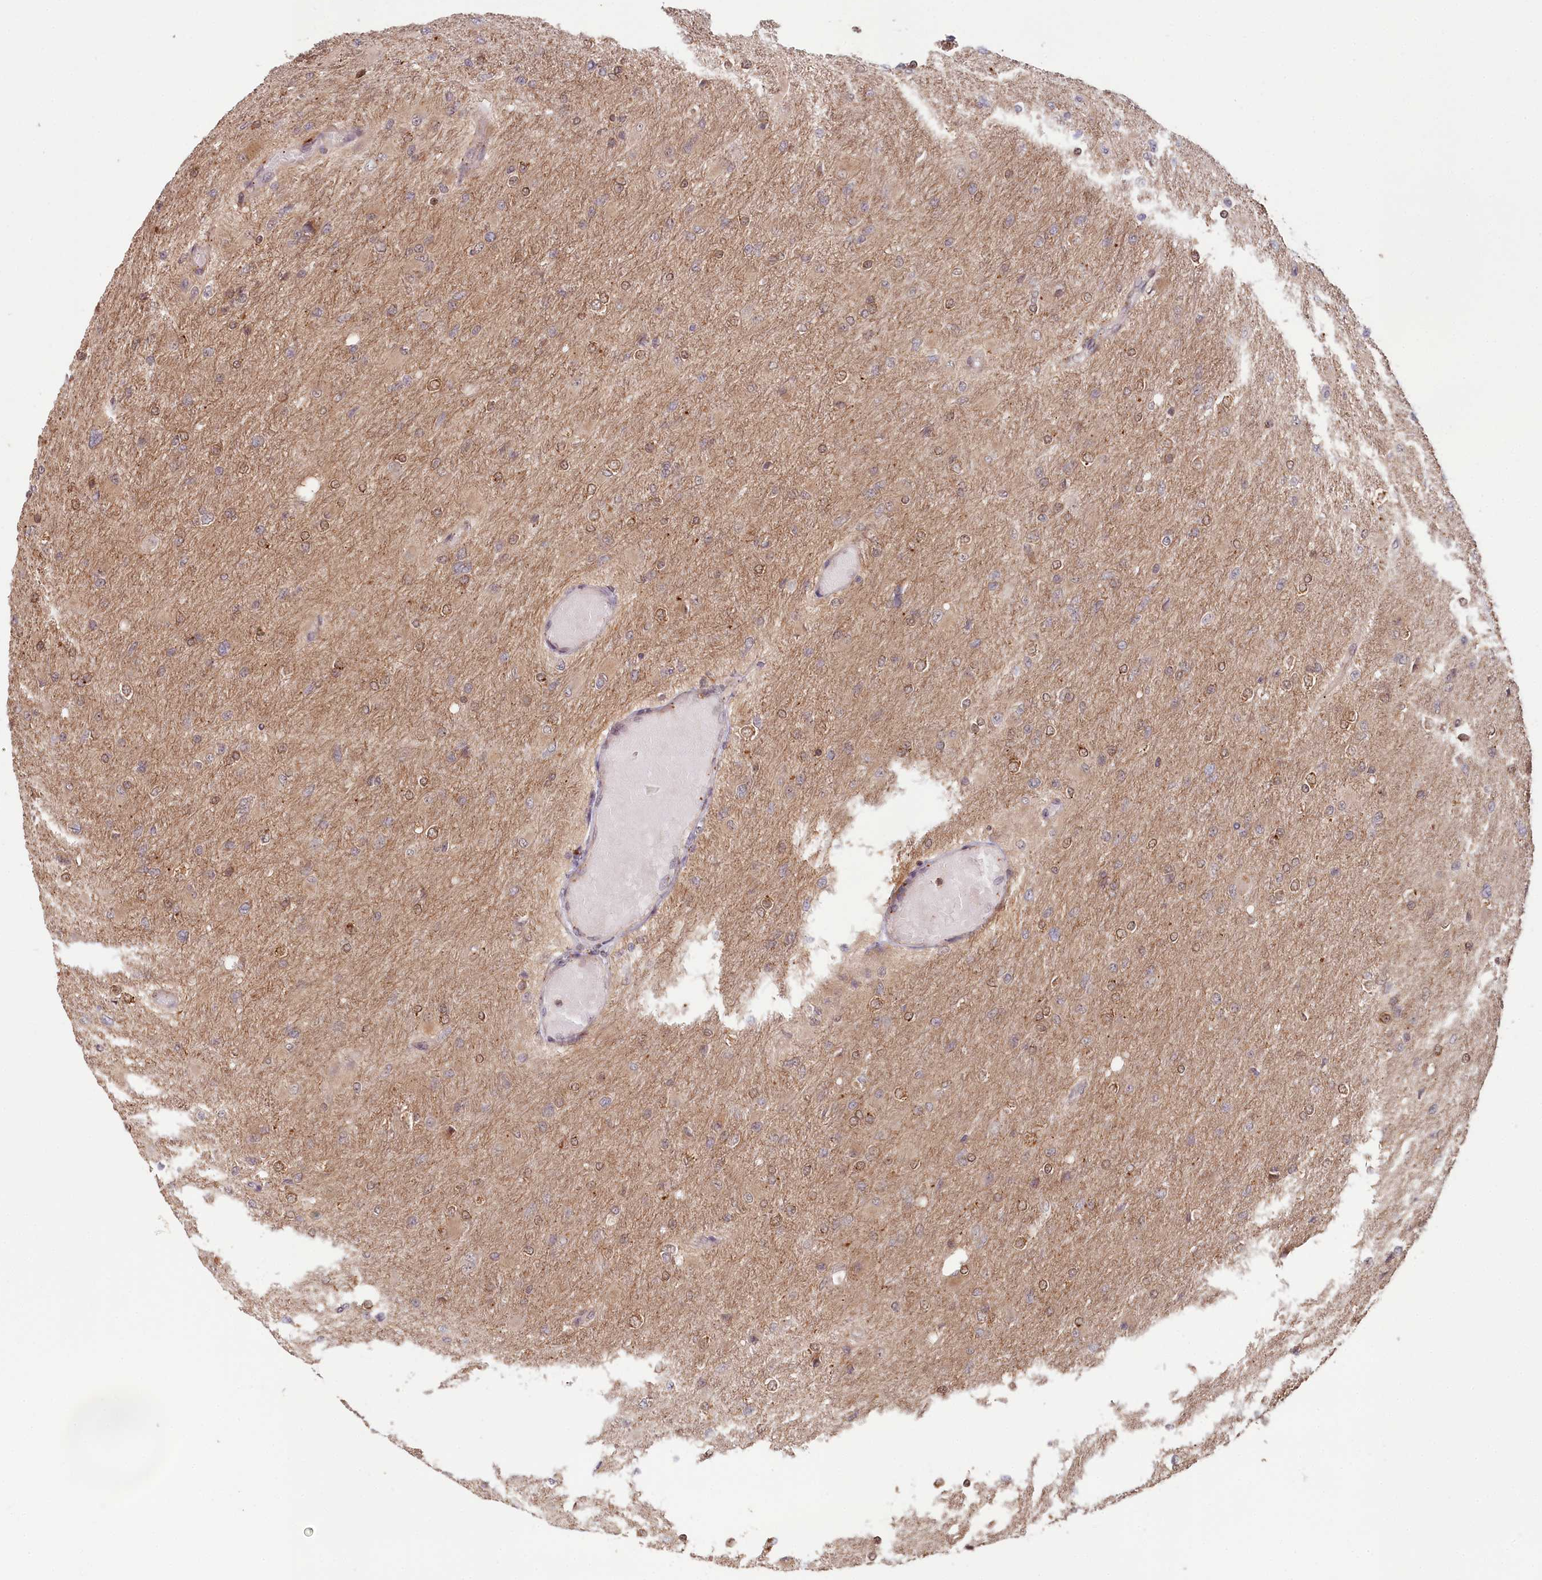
{"staining": {"intensity": "moderate", "quantity": "25%-75%", "location": "cytoplasmic/membranous,nuclear"}, "tissue": "glioma", "cell_type": "Tumor cells", "image_type": "cancer", "snomed": [{"axis": "morphology", "description": "Glioma, malignant, High grade"}, {"axis": "topography", "description": "Cerebral cortex"}], "caption": "Immunohistochemistry image of neoplastic tissue: human malignant glioma (high-grade) stained using IHC reveals medium levels of moderate protein expression localized specifically in the cytoplasmic/membranous and nuclear of tumor cells, appearing as a cytoplasmic/membranous and nuclear brown color.", "gene": "WAPL", "patient": {"sex": "female", "age": 36}}